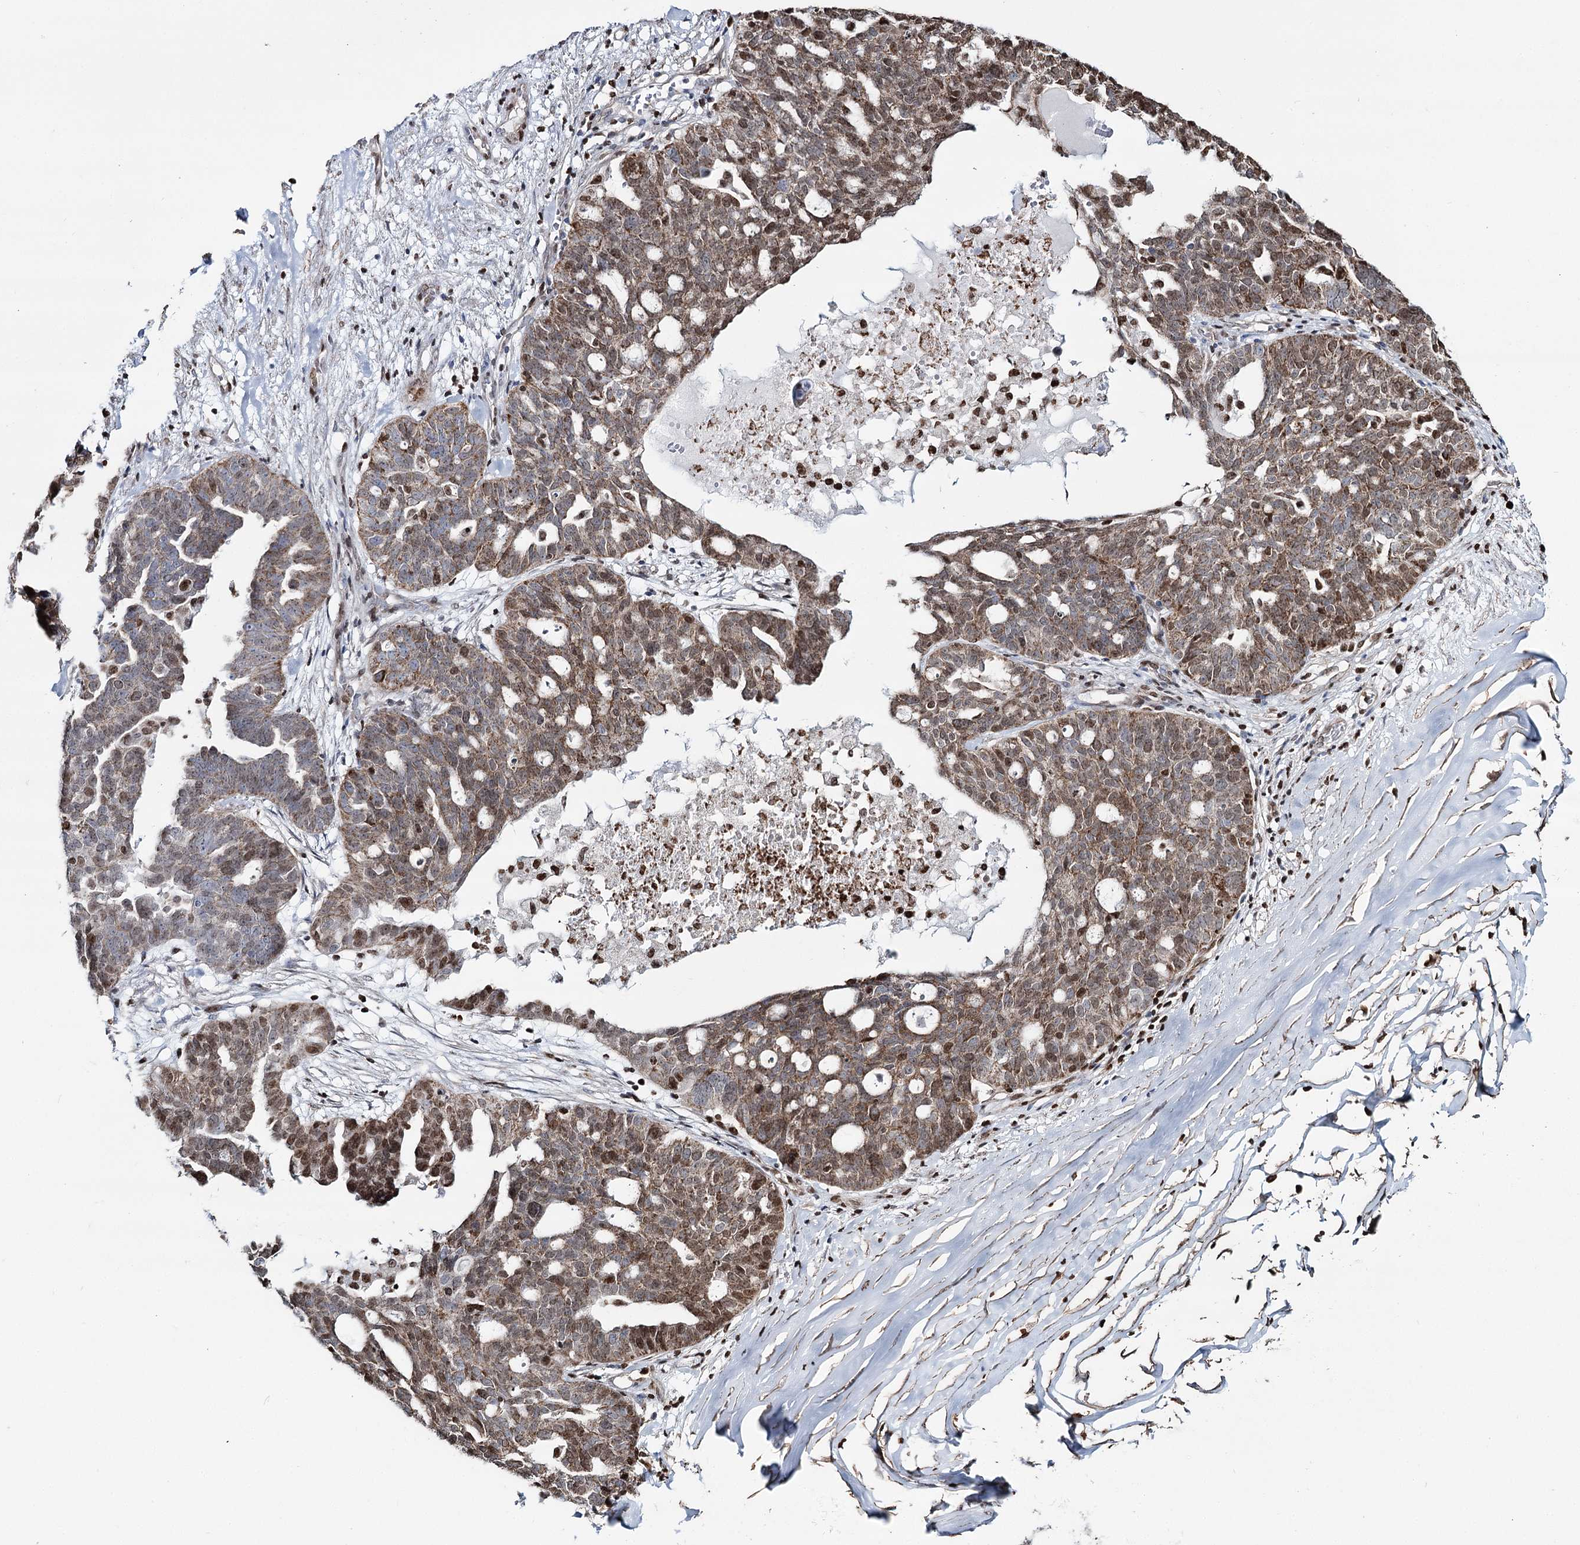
{"staining": {"intensity": "moderate", "quantity": ">75%", "location": "cytoplasmic/membranous,nuclear"}, "tissue": "ovarian cancer", "cell_type": "Tumor cells", "image_type": "cancer", "snomed": [{"axis": "morphology", "description": "Cystadenocarcinoma, serous, NOS"}, {"axis": "topography", "description": "Ovary"}], "caption": "High-power microscopy captured an immunohistochemistry (IHC) micrograph of serous cystadenocarcinoma (ovarian), revealing moderate cytoplasmic/membranous and nuclear expression in about >75% of tumor cells.", "gene": "PDHX", "patient": {"sex": "female", "age": 59}}